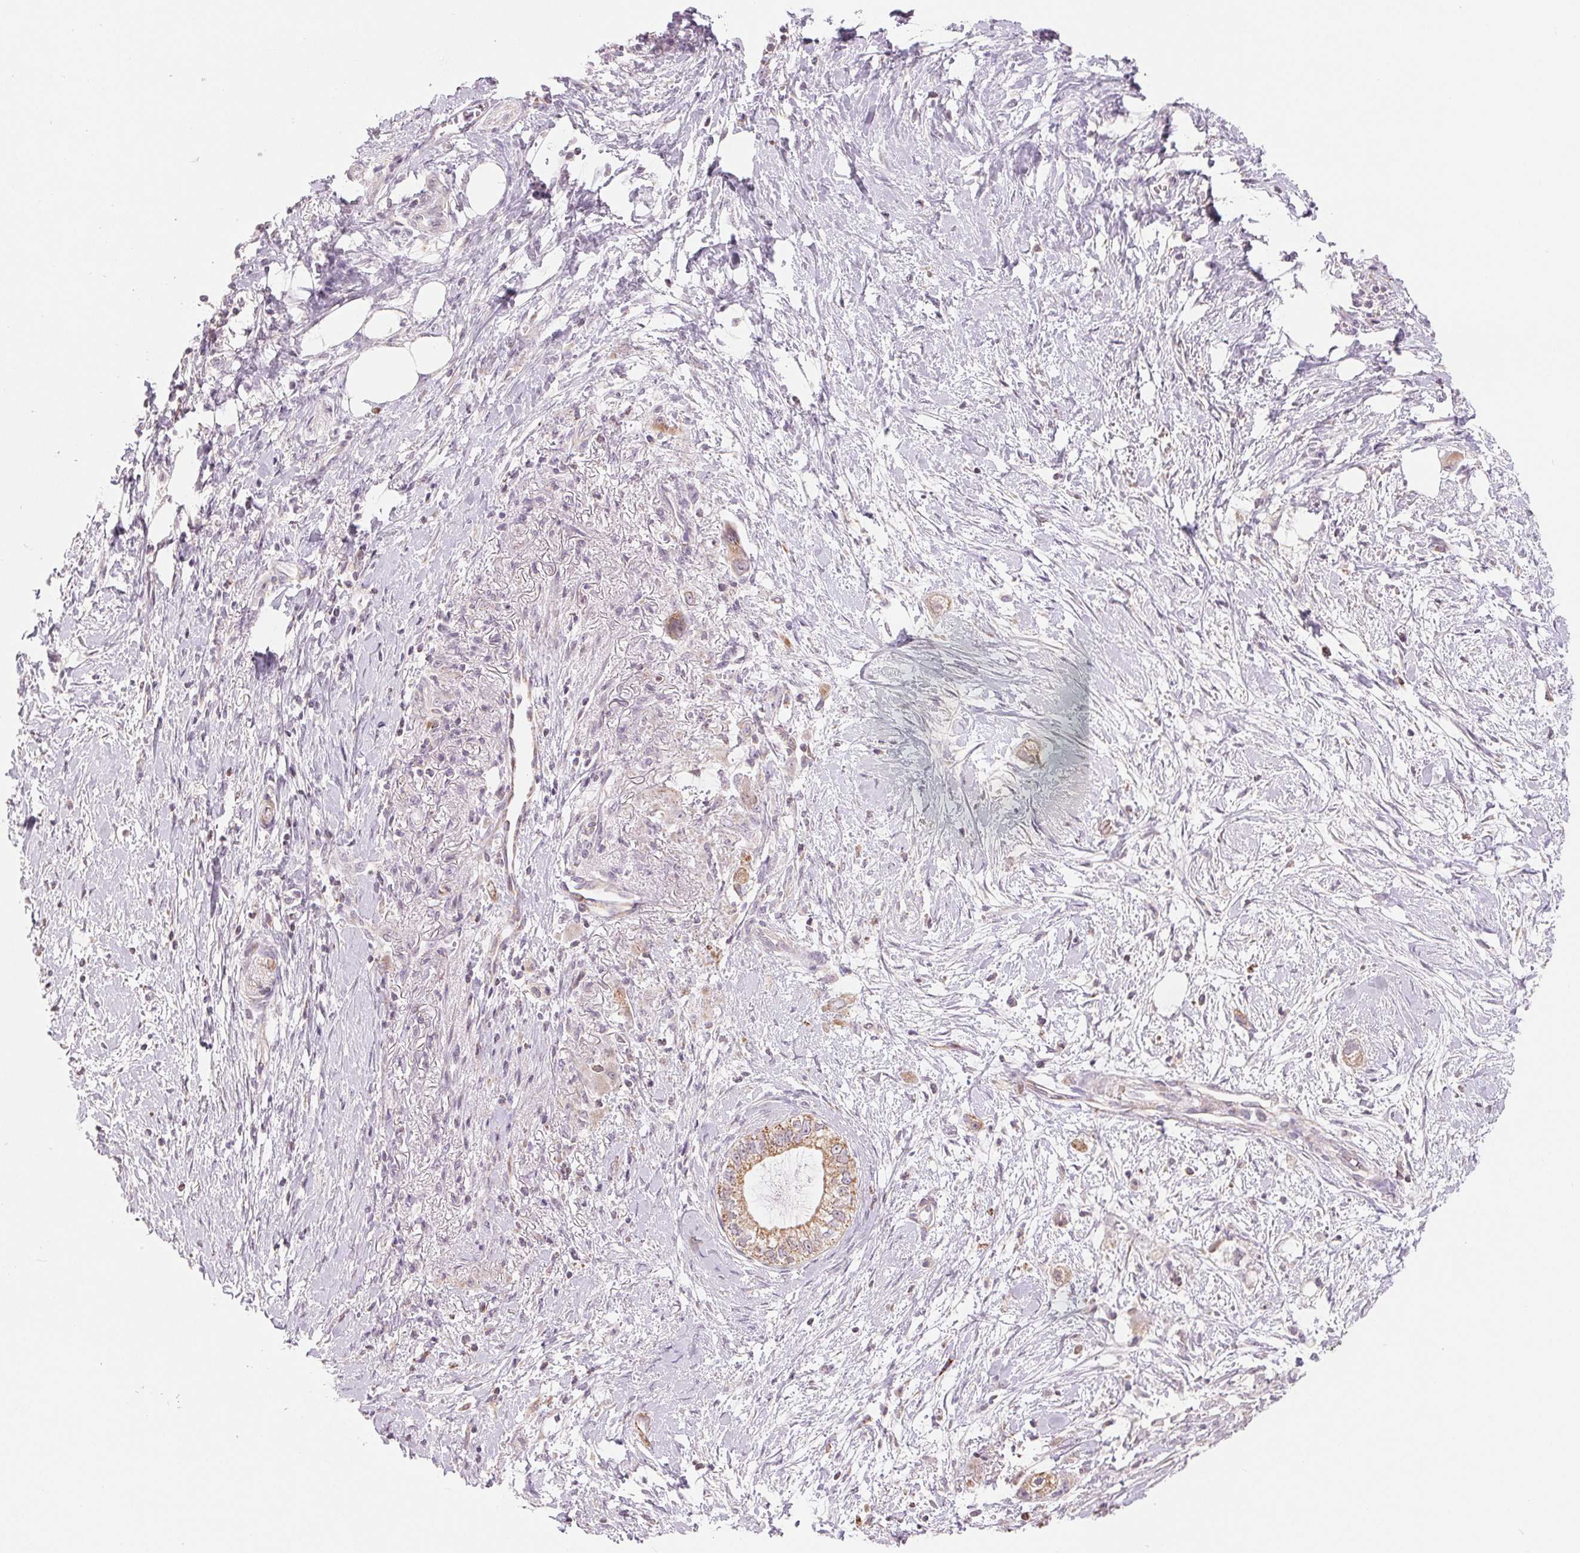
{"staining": {"intensity": "moderate", "quantity": ">75%", "location": "cytoplasmic/membranous"}, "tissue": "pancreatic cancer", "cell_type": "Tumor cells", "image_type": "cancer", "snomed": [{"axis": "morphology", "description": "Adenocarcinoma, NOS"}, {"axis": "topography", "description": "Pancreas"}], "caption": "A brown stain labels moderate cytoplasmic/membranous expression of a protein in adenocarcinoma (pancreatic) tumor cells.", "gene": "HINT2", "patient": {"sex": "male", "age": 70}}